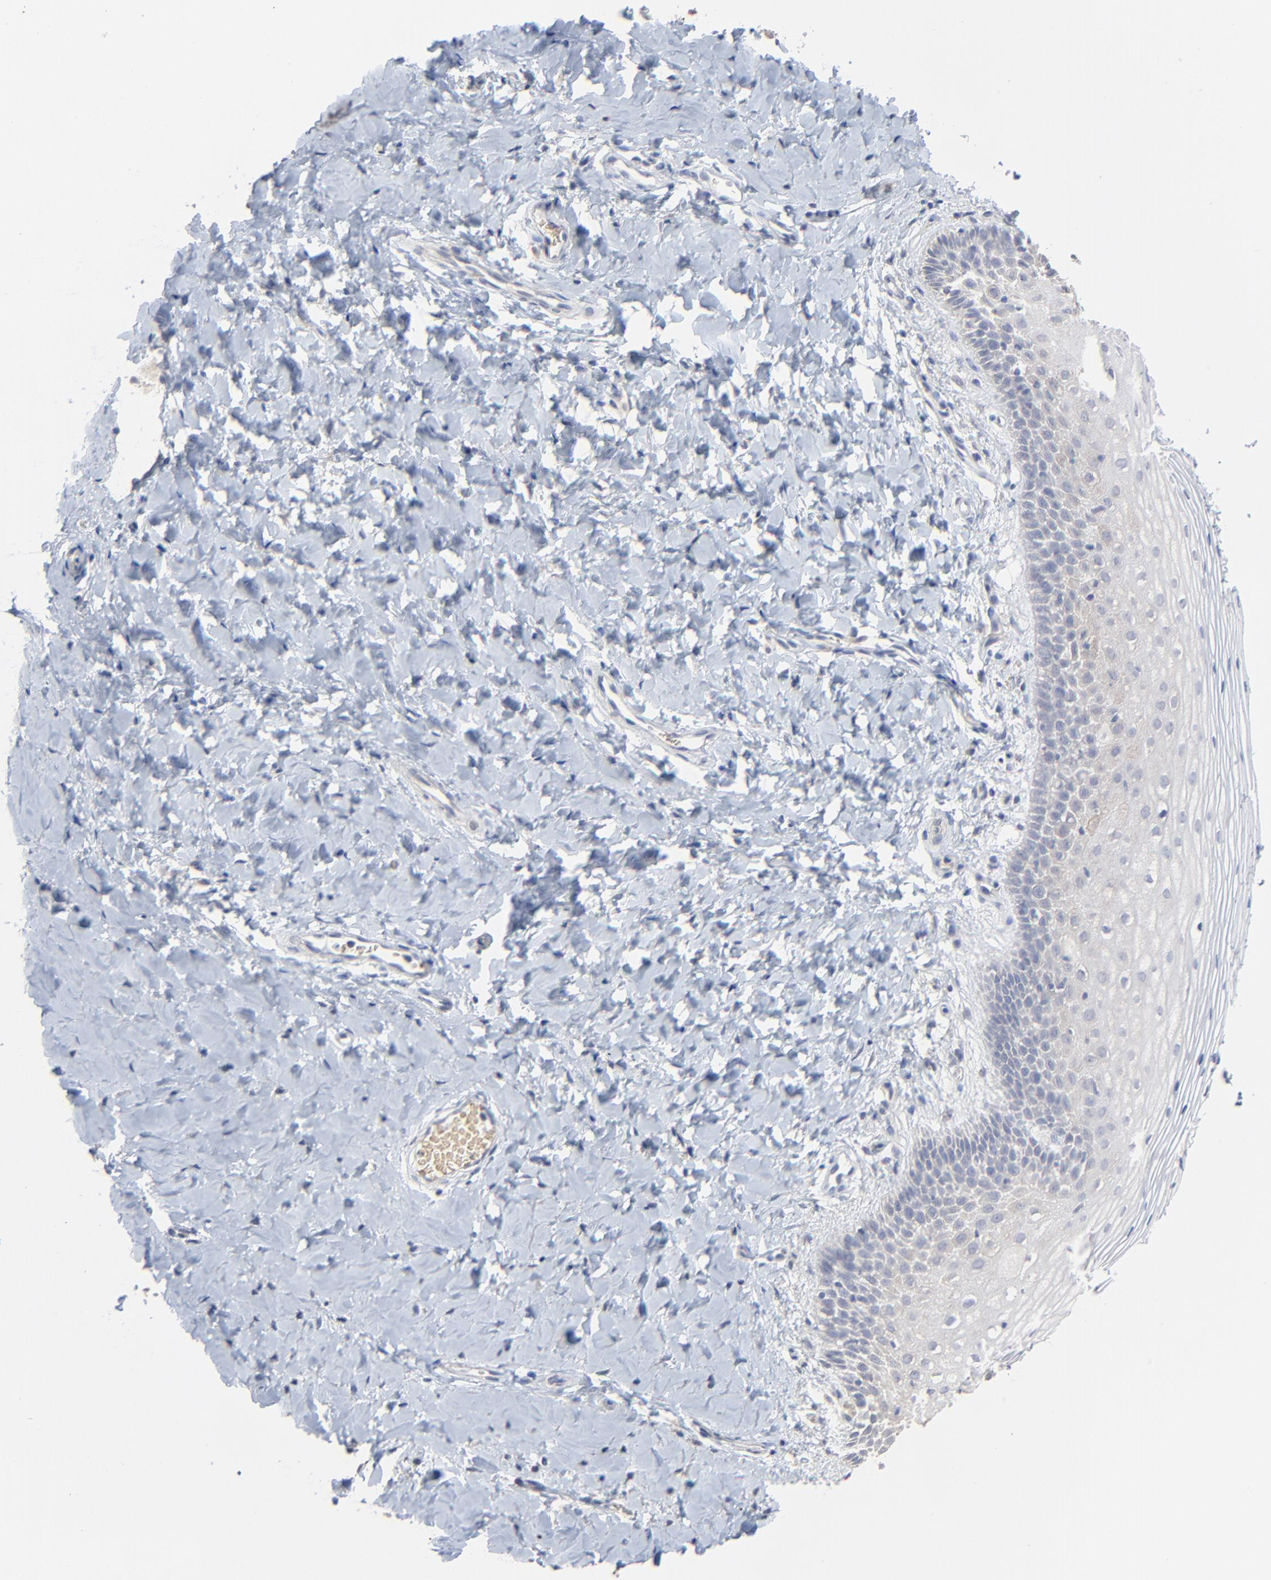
{"staining": {"intensity": "weak", "quantity": "25%-75%", "location": "cytoplasmic/membranous"}, "tissue": "vagina", "cell_type": "Squamous epithelial cells", "image_type": "normal", "snomed": [{"axis": "morphology", "description": "Normal tissue, NOS"}, {"axis": "topography", "description": "Vagina"}], "caption": "Immunohistochemical staining of benign human vagina exhibits weak cytoplasmic/membranous protein positivity in about 25%-75% of squamous epithelial cells.", "gene": "FANCB", "patient": {"sex": "female", "age": 55}}